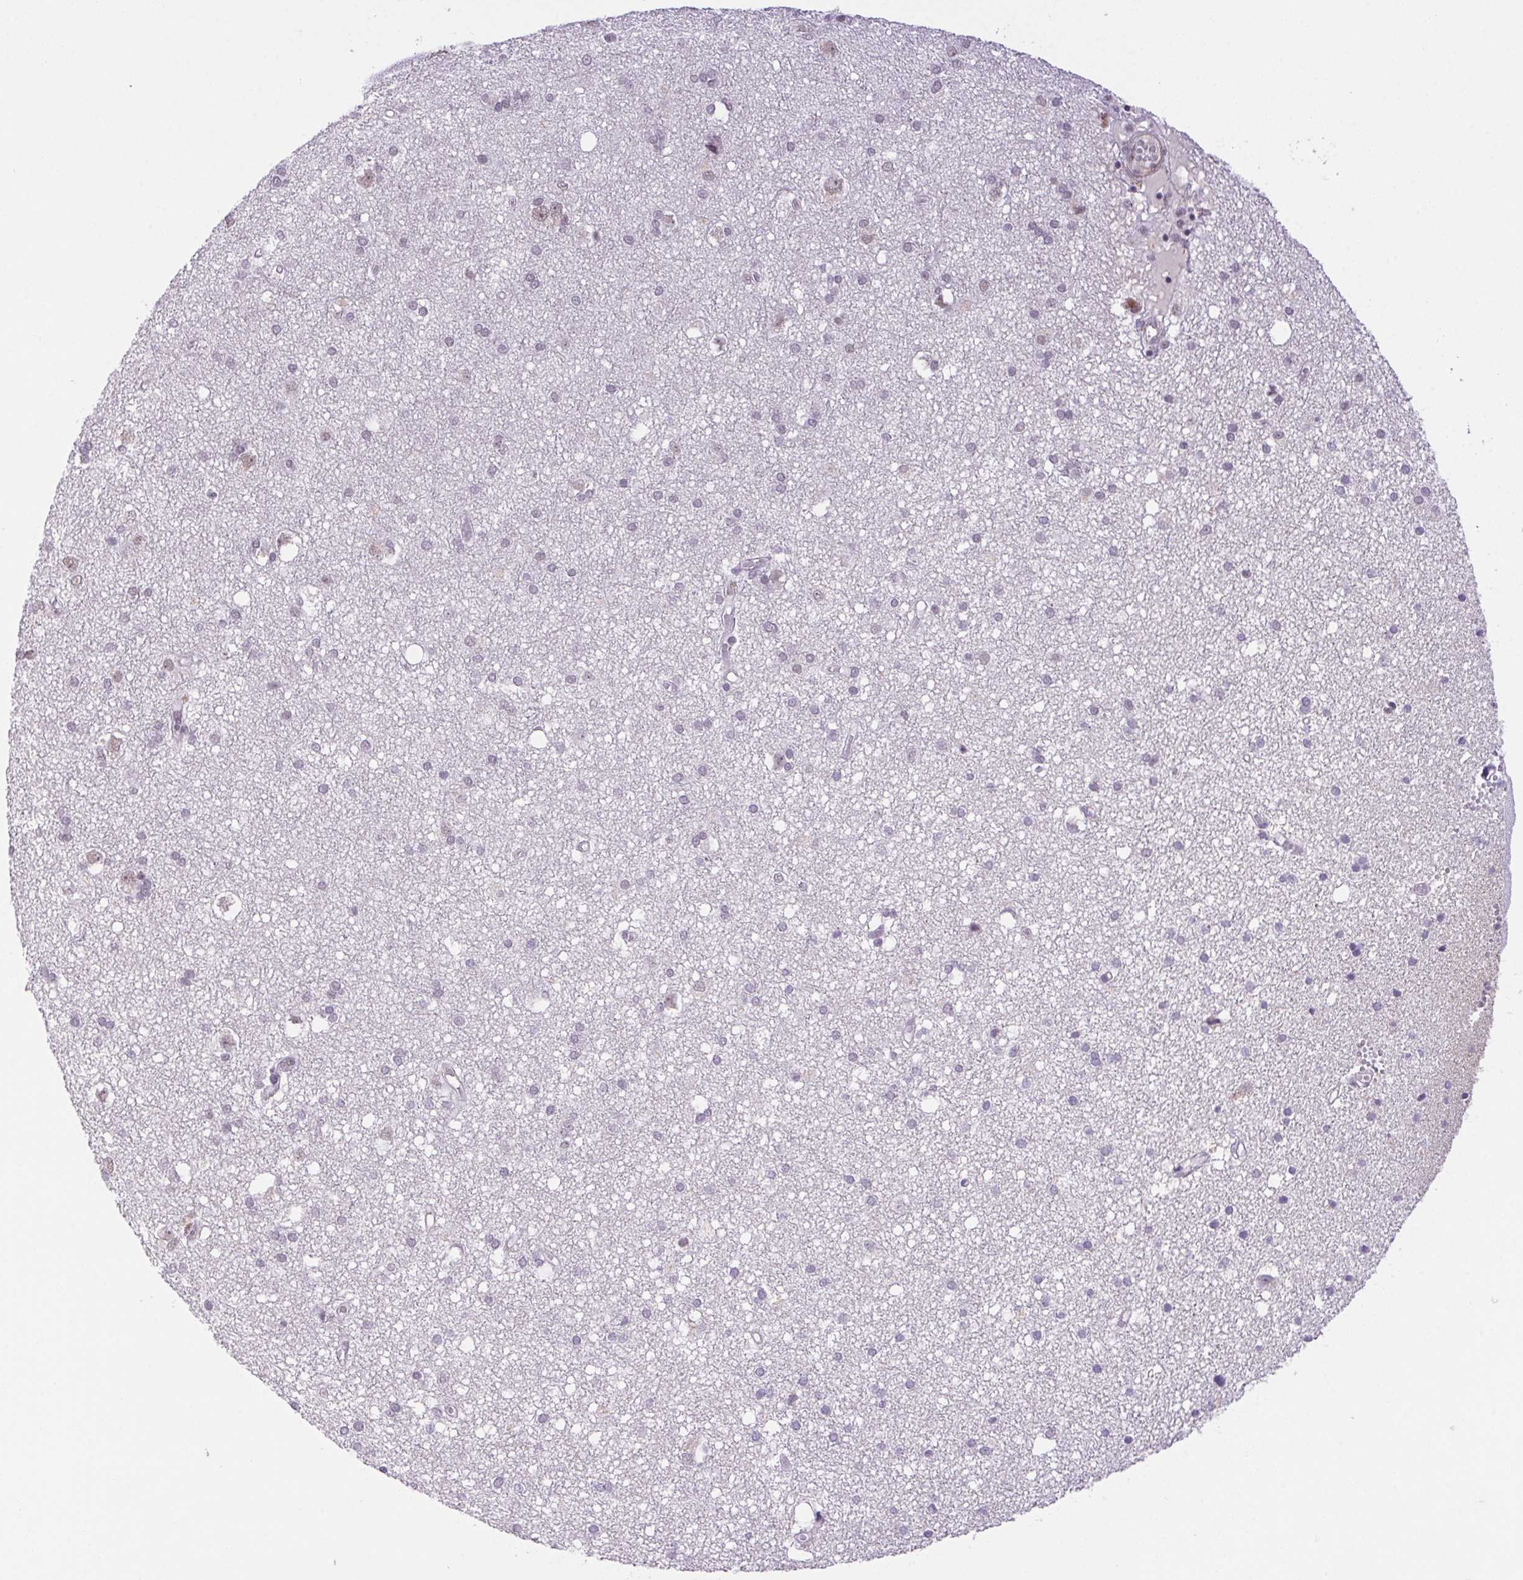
{"staining": {"intensity": "weak", "quantity": "<25%", "location": "cytoplasmic/membranous"}, "tissue": "cerebral cortex", "cell_type": "Endothelial cells", "image_type": "normal", "snomed": [{"axis": "morphology", "description": "Normal tissue, NOS"}, {"axis": "morphology", "description": "Glioma, malignant, High grade"}, {"axis": "topography", "description": "Cerebral cortex"}], "caption": "DAB (3,3'-diaminobenzidine) immunohistochemical staining of unremarkable human cerebral cortex displays no significant expression in endothelial cells.", "gene": "DDX17", "patient": {"sex": "male", "age": 71}}